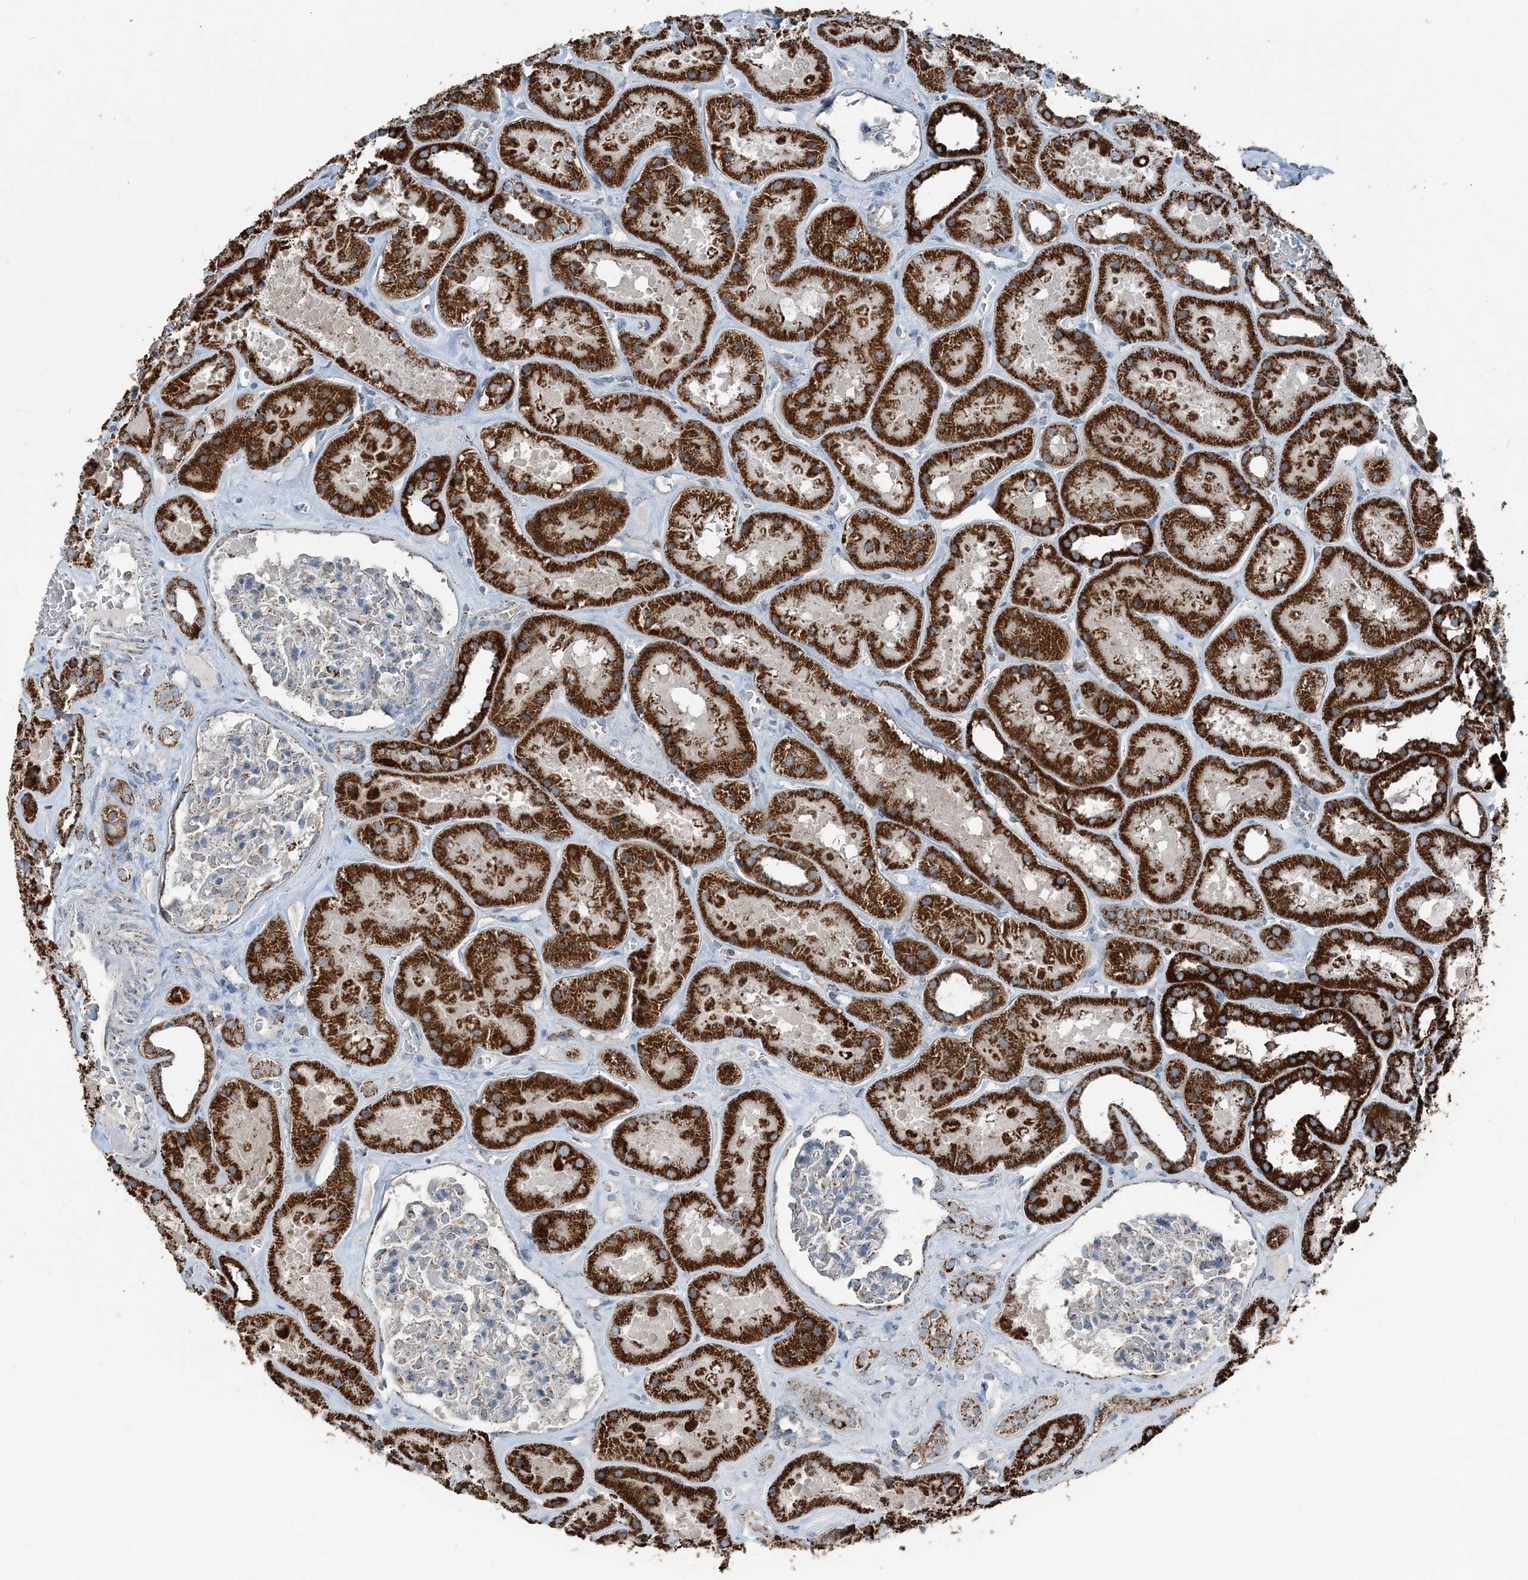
{"staining": {"intensity": "weak", "quantity": "25%-75%", "location": "cytoplasmic/membranous"}, "tissue": "kidney", "cell_type": "Cells in glomeruli", "image_type": "normal", "snomed": [{"axis": "morphology", "description": "Normal tissue, NOS"}, {"axis": "topography", "description": "Kidney"}], "caption": "Immunohistochemistry (IHC) of normal kidney shows low levels of weak cytoplasmic/membranous positivity in about 25%-75% of cells in glomeruli. (brown staining indicates protein expression, while blue staining denotes nuclei).", "gene": "SUCLG1", "patient": {"sex": "female", "age": 41}}